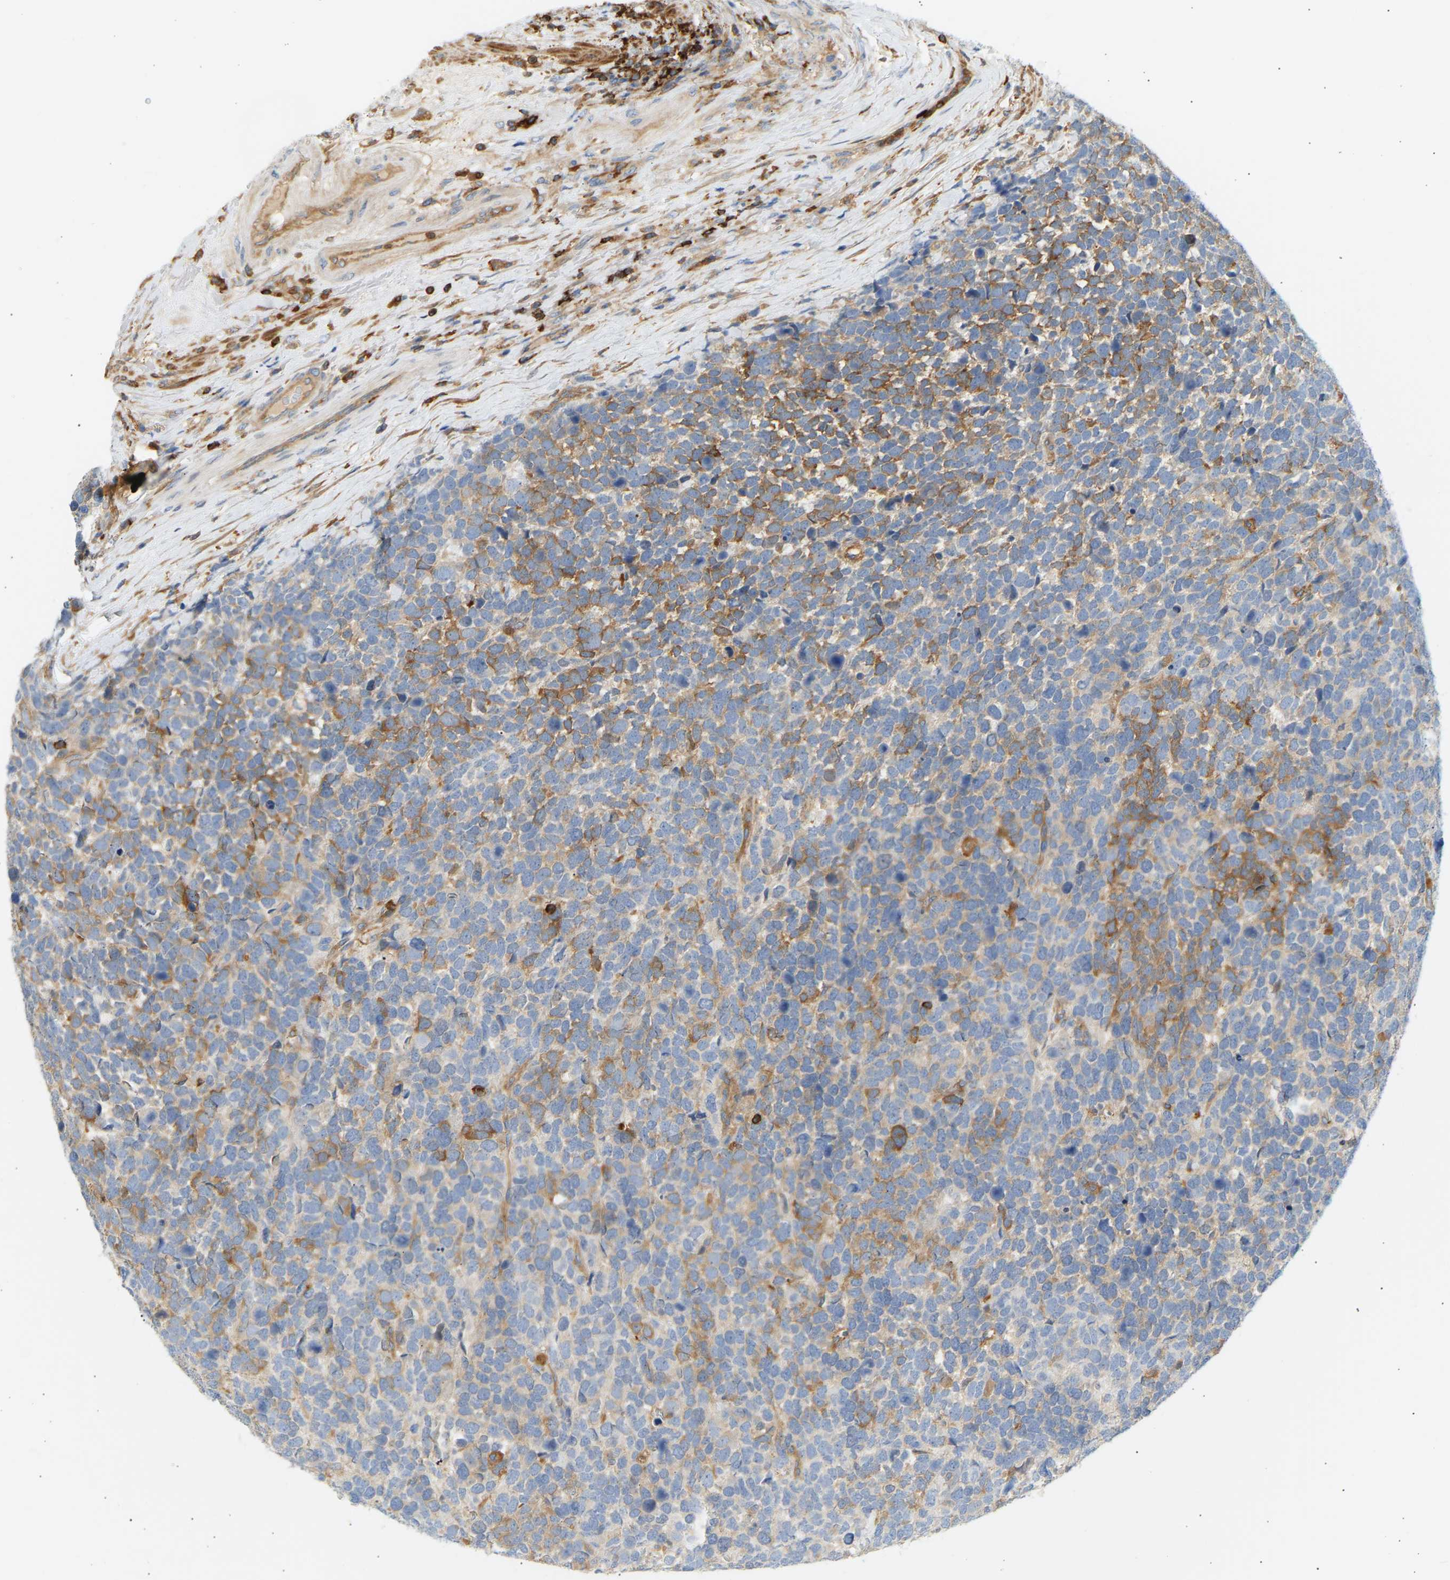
{"staining": {"intensity": "moderate", "quantity": "<25%", "location": "cytoplasmic/membranous"}, "tissue": "urothelial cancer", "cell_type": "Tumor cells", "image_type": "cancer", "snomed": [{"axis": "morphology", "description": "Urothelial carcinoma, High grade"}, {"axis": "topography", "description": "Urinary bladder"}], "caption": "Brown immunohistochemical staining in urothelial cancer displays moderate cytoplasmic/membranous positivity in approximately <25% of tumor cells.", "gene": "FNBP1", "patient": {"sex": "female", "age": 82}}